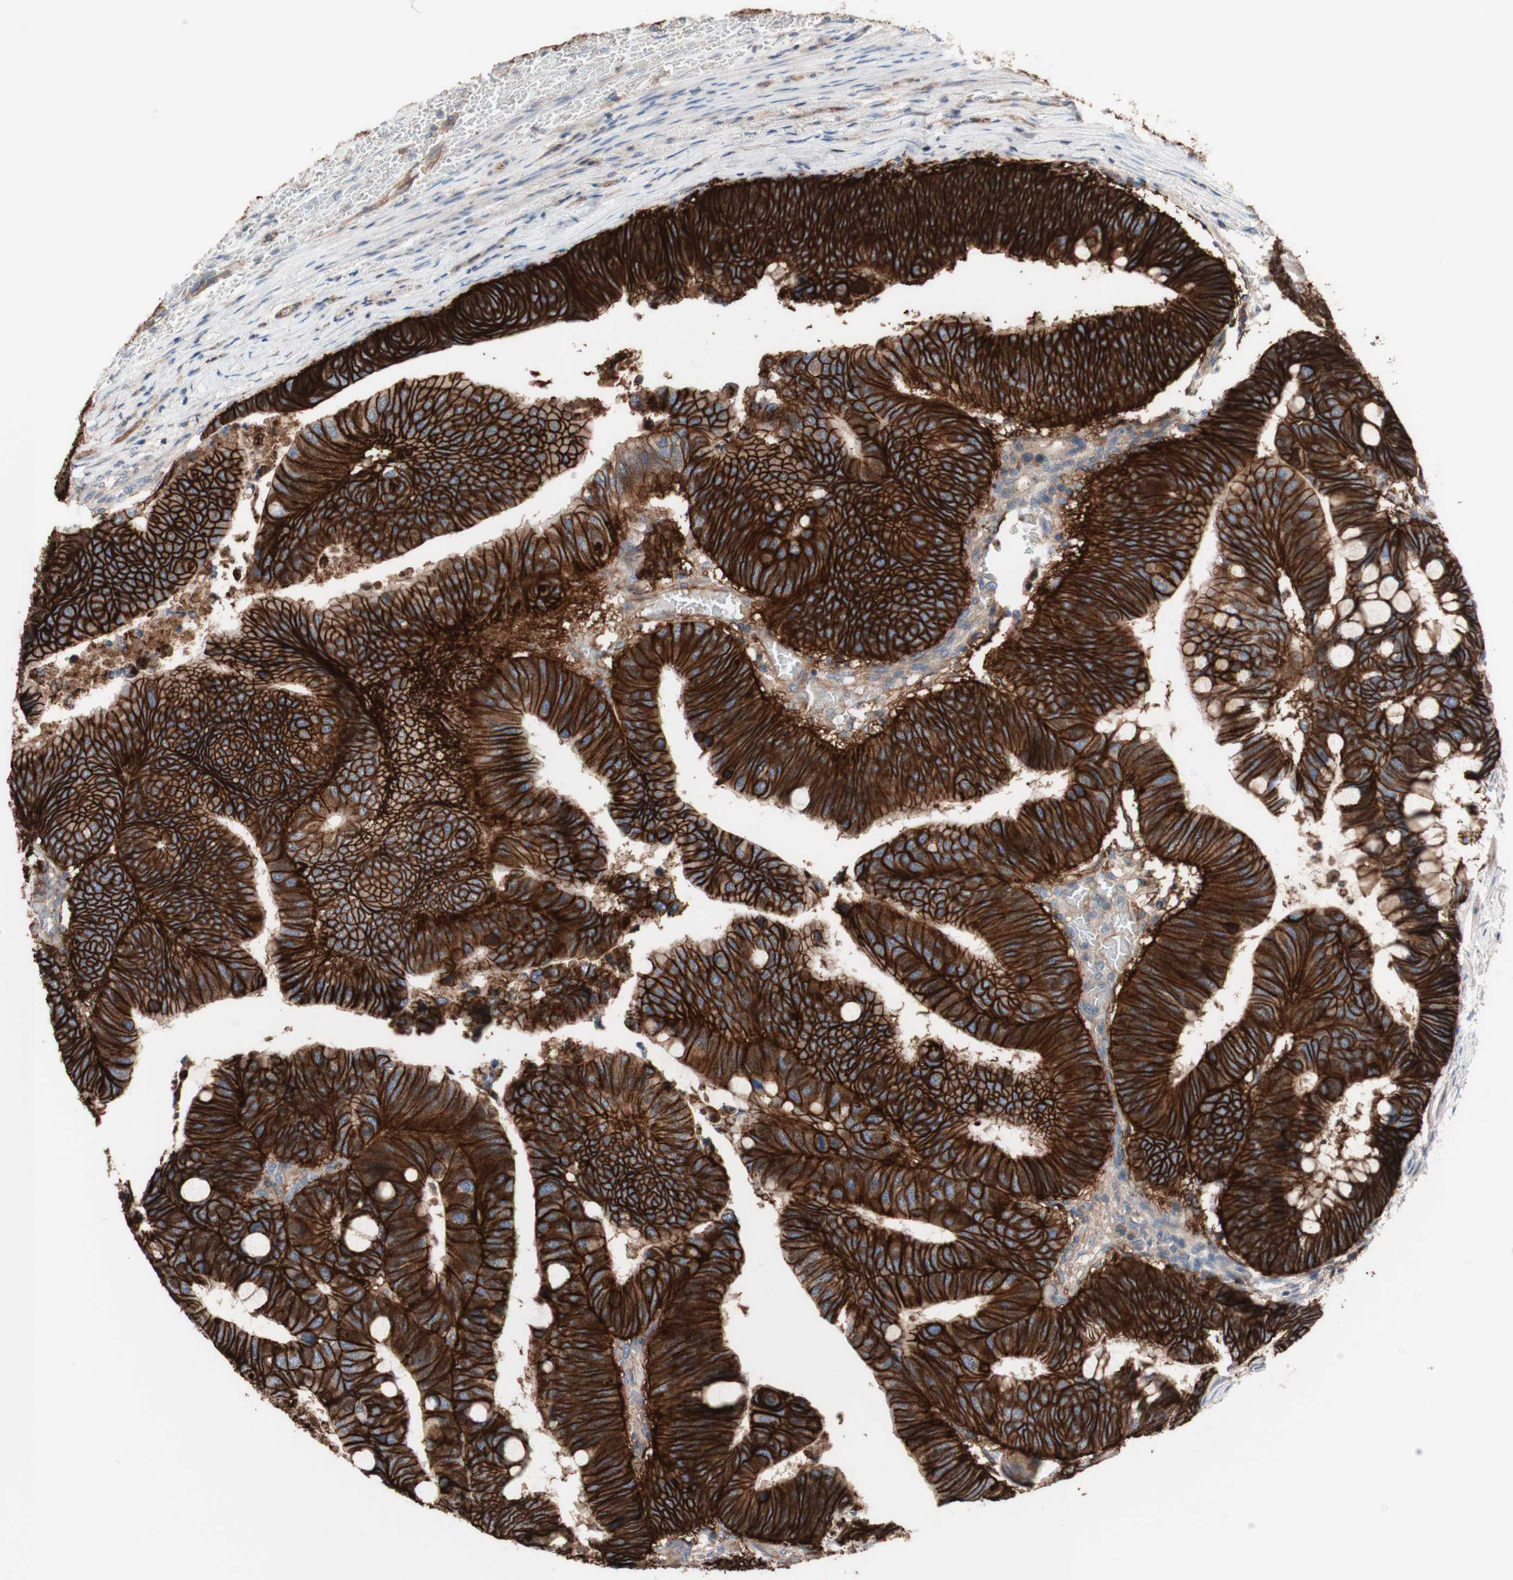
{"staining": {"intensity": "strong", "quantity": ">75%", "location": "cytoplasmic/membranous"}, "tissue": "colorectal cancer", "cell_type": "Tumor cells", "image_type": "cancer", "snomed": [{"axis": "morphology", "description": "Normal tissue, NOS"}, {"axis": "morphology", "description": "Adenocarcinoma, NOS"}, {"axis": "topography", "description": "Rectum"}, {"axis": "topography", "description": "Peripheral nerve tissue"}], "caption": "Immunohistochemistry (IHC) (DAB) staining of colorectal cancer (adenocarcinoma) displays strong cytoplasmic/membranous protein staining in approximately >75% of tumor cells.", "gene": "CD46", "patient": {"sex": "male", "age": 92}}